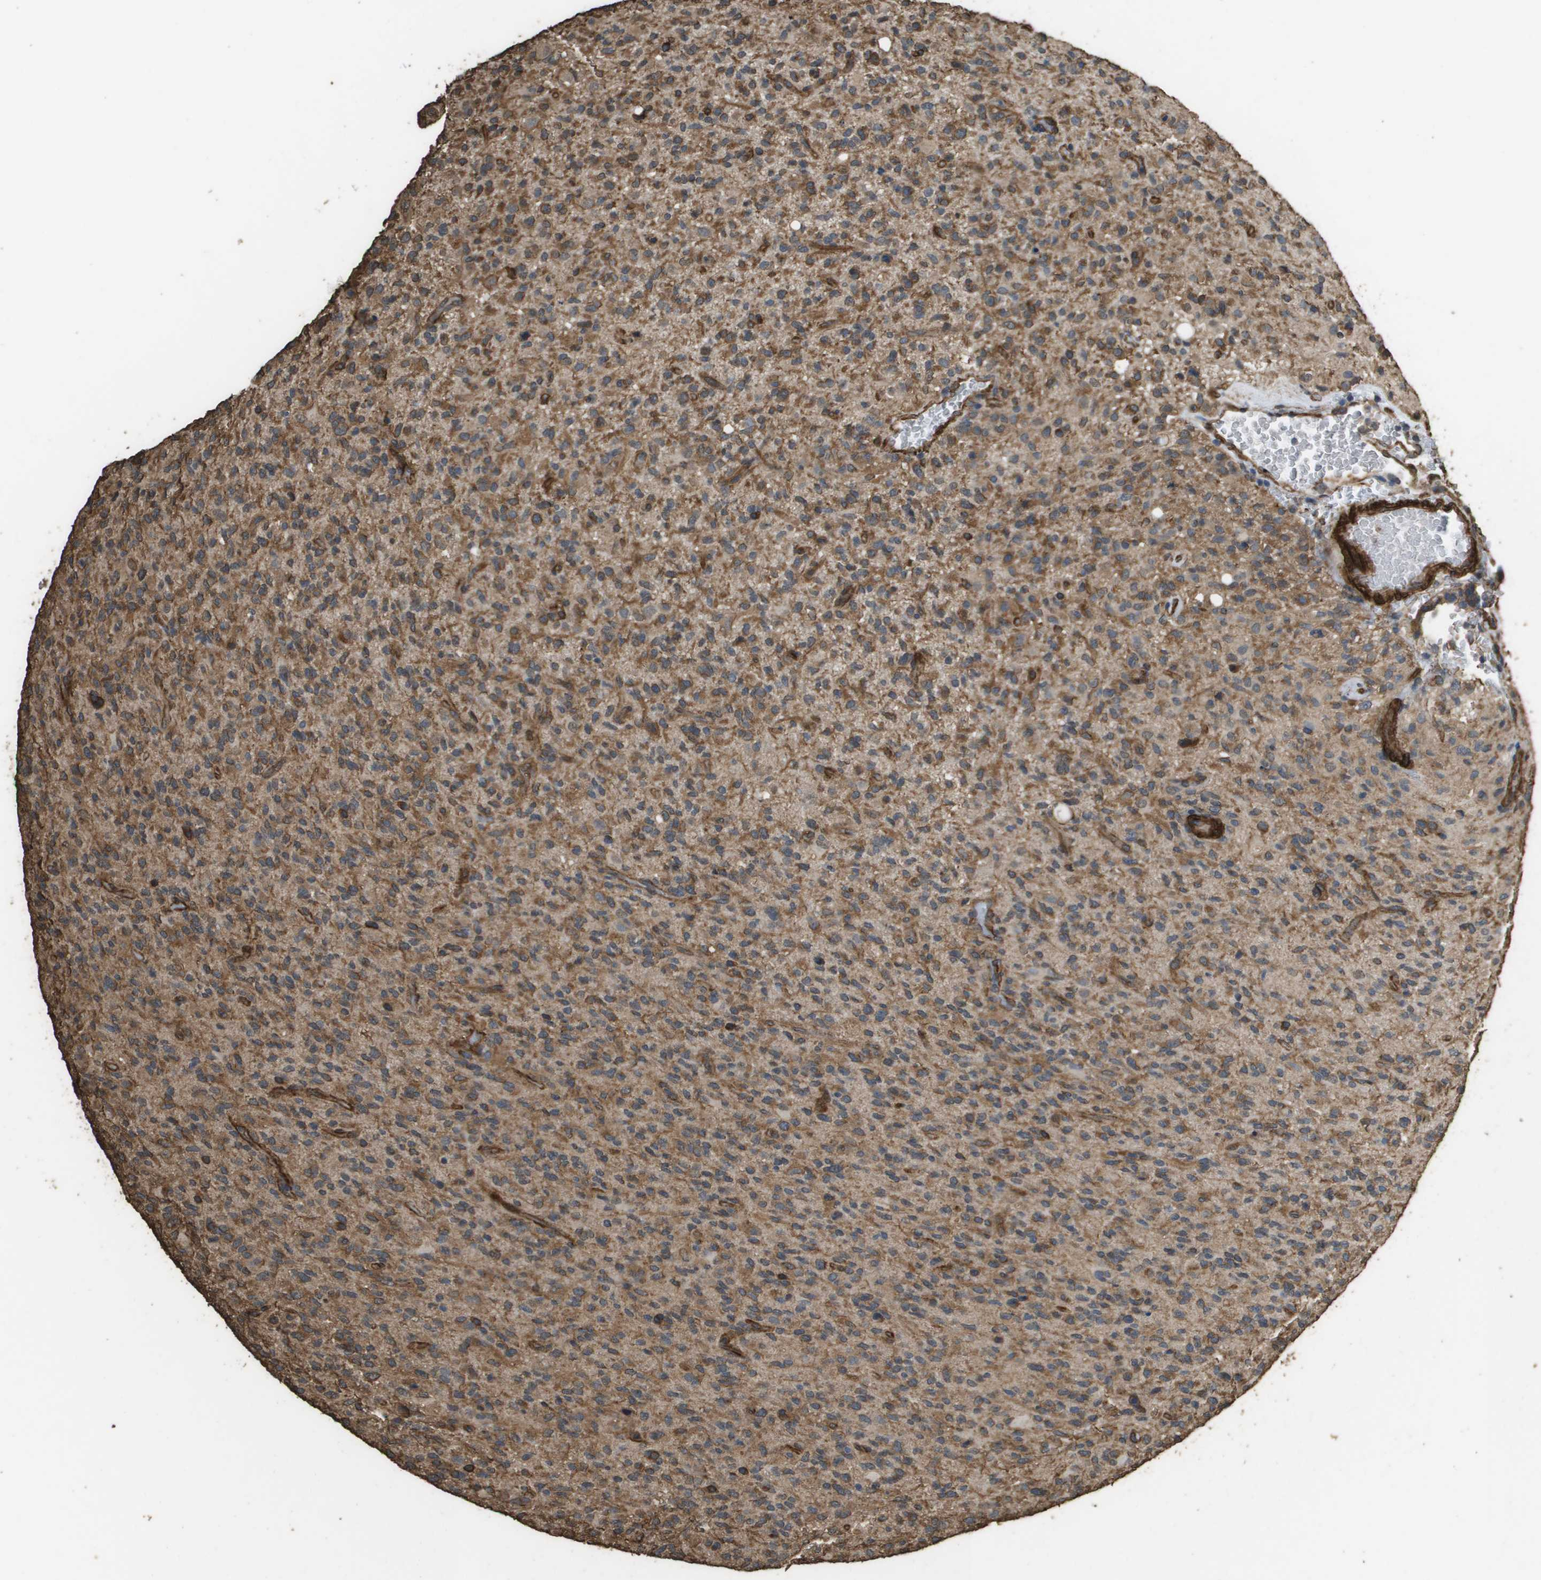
{"staining": {"intensity": "moderate", "quantity": ">75%", "location": "cytoplasmic/membranous"}, "tissue": "glioma", "cell_type": "Tumor cells", "image_type": "cancer", "snomed": [{"axis": "morphology", "description": "Glioma, malignant, High grade"}, {"axis": "topography", "description": "Brain"}], "caption": "This micrograph exhibits malignant glioma (high-grade) stained with immunohistochemistry to label a protein in brown. The cytoplasmic/membranous of tumor cells show moderate positivity for the protein. Nuclei are counter-stained blue.", "gene": "AAMP", "patient": {"sex": "male", "age": 71}}